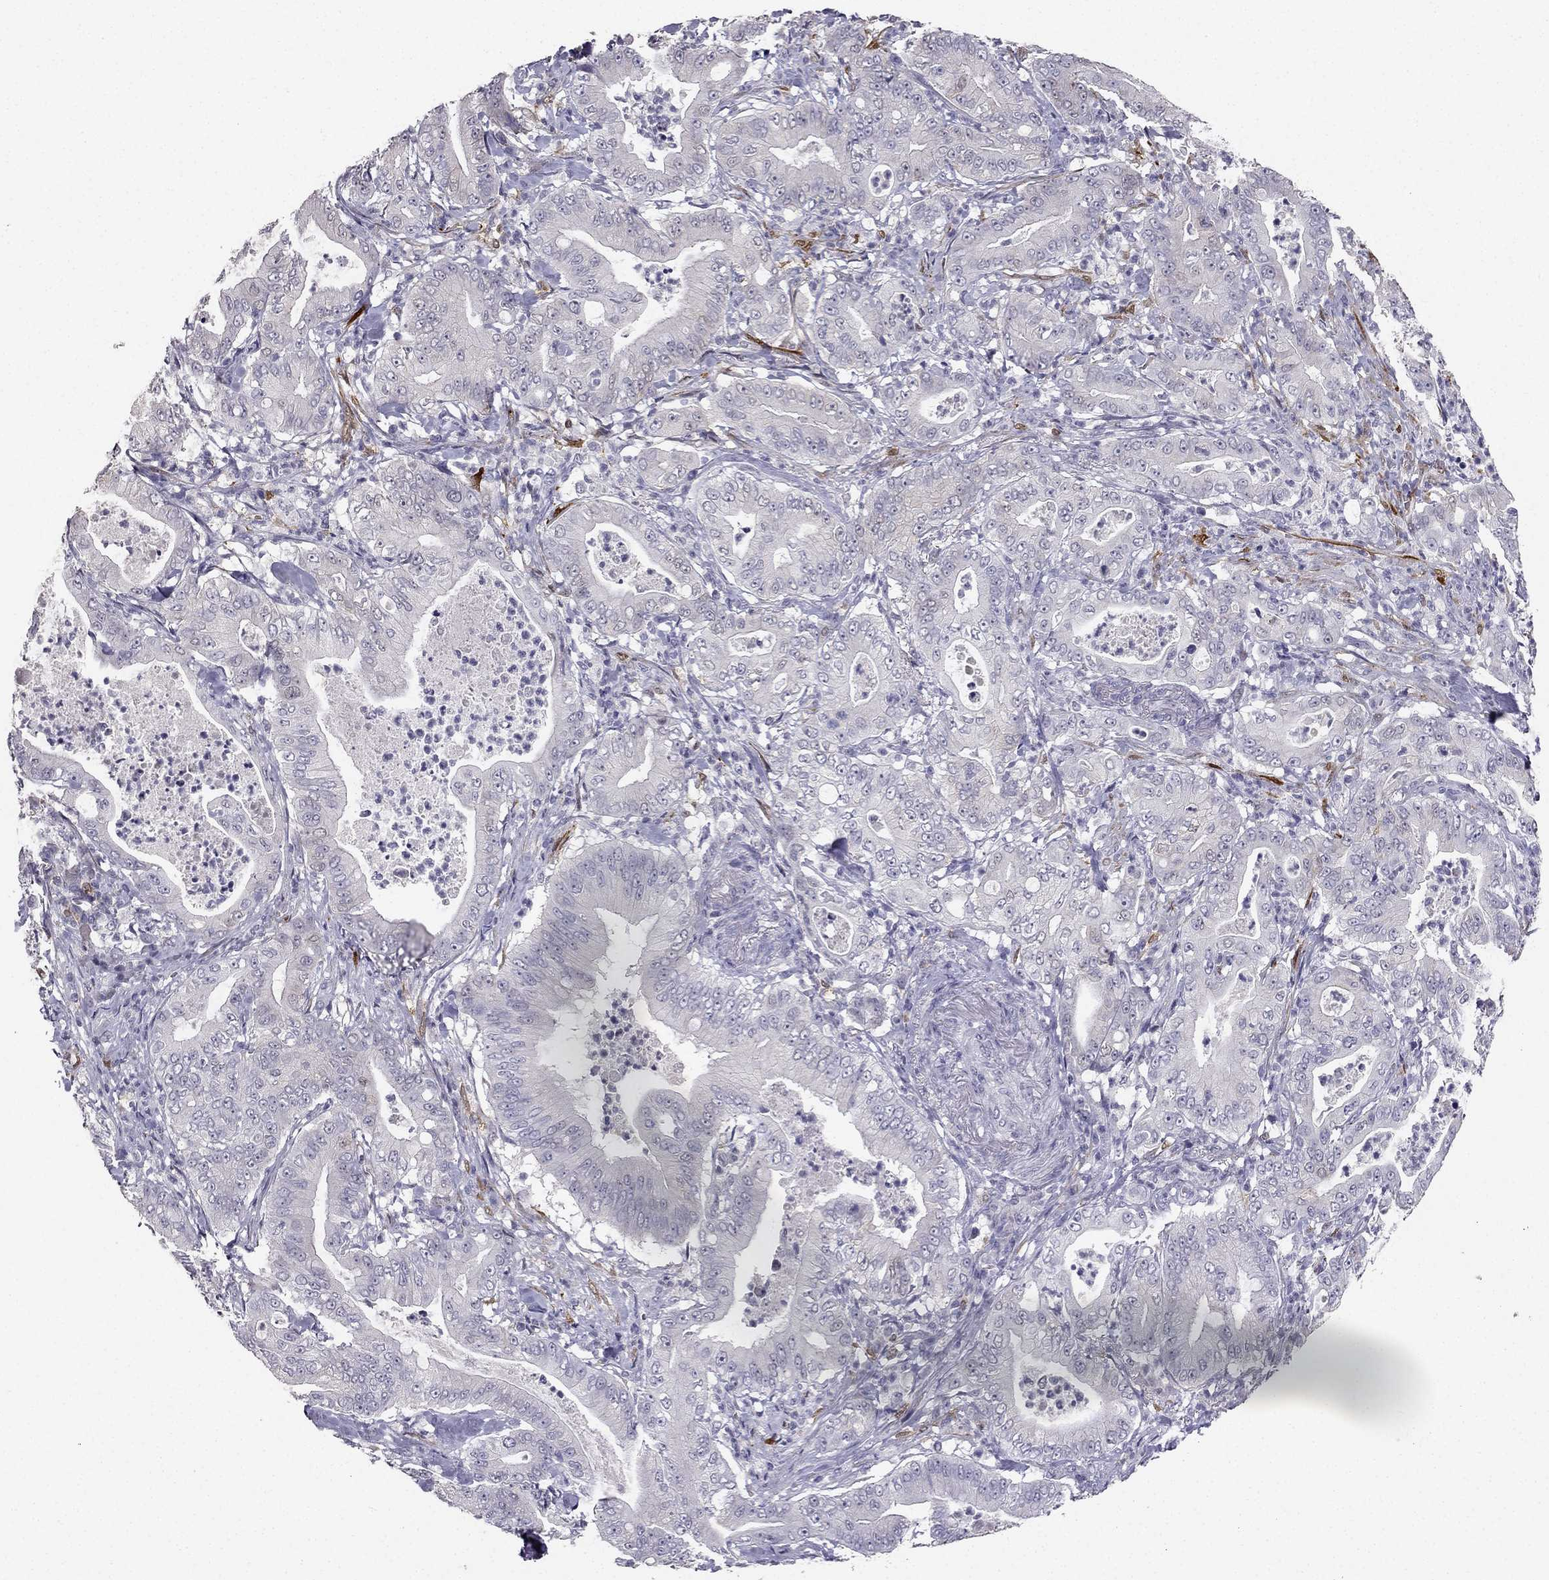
{"staining": {"intensity": "negative", "quantity": "none", "location": "none"}, "tissue": "pancreatic cancer", "cell_type": "Tumor cells", "image_type": "cancer", "snomed": [{"axis": "morphology", "description": "Adenocarcinoma, NOS"}, {"axis": "topography", "description": "Pancreas"}], "caption": "Immunohistochemistry (IHC) image of neoplastic tissue: human pancreatic cancer (adenocarcinoma) stained with DAB demonstrates no significant protein positivity in tumor cells. Brightfield microscopy of IHC stained with DAB (brown) and hematoxylin (blue), captured at high magnification.", "gene": "CALB2", "patient": {"sex": "male", "age": 71}}